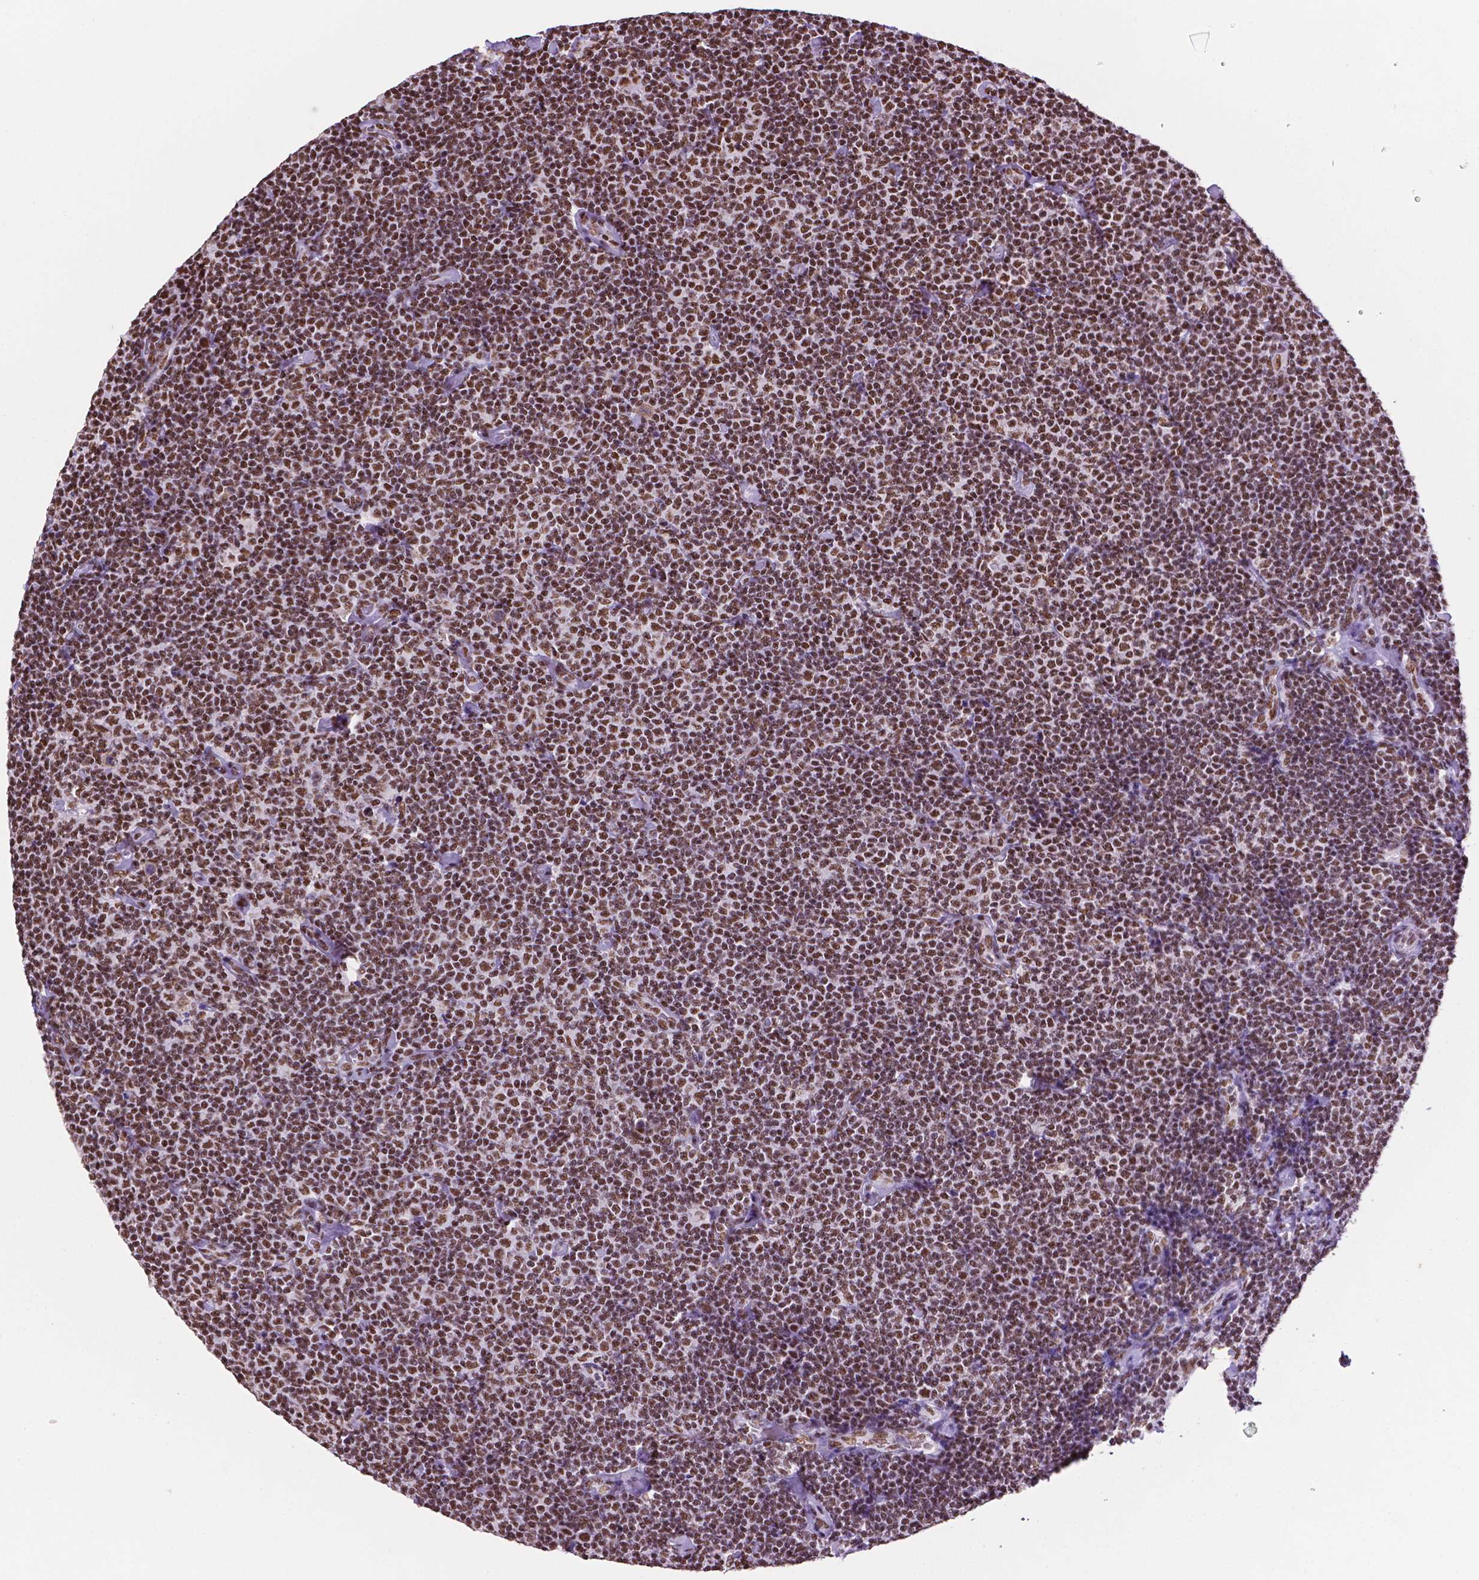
{"staining": {"intensity": "moderate", "quantity": ">75%", "location": "nuclear"}, "tissue": "lymphoma", "cell_type": "Tumor cells", "image_type": "cancer", "snomed": [{"axis": "morphology", "description": "Malignant lymphoma, non-Hodgkin's type, Low grade"}, {"axis": "topography", "description": "Lymph node"}], "caption": "Immunohistochemical staining of human low-grade malignant lymphoma, non-Hodgkin's type demonstrates moderate nuclear protein expression in approximately >75% of tumor cells. (Brightfield microscopy of DAB IHC at high magnification).", "gene": "CCAR2", "patient": {"sex": "male", "age": 81}}